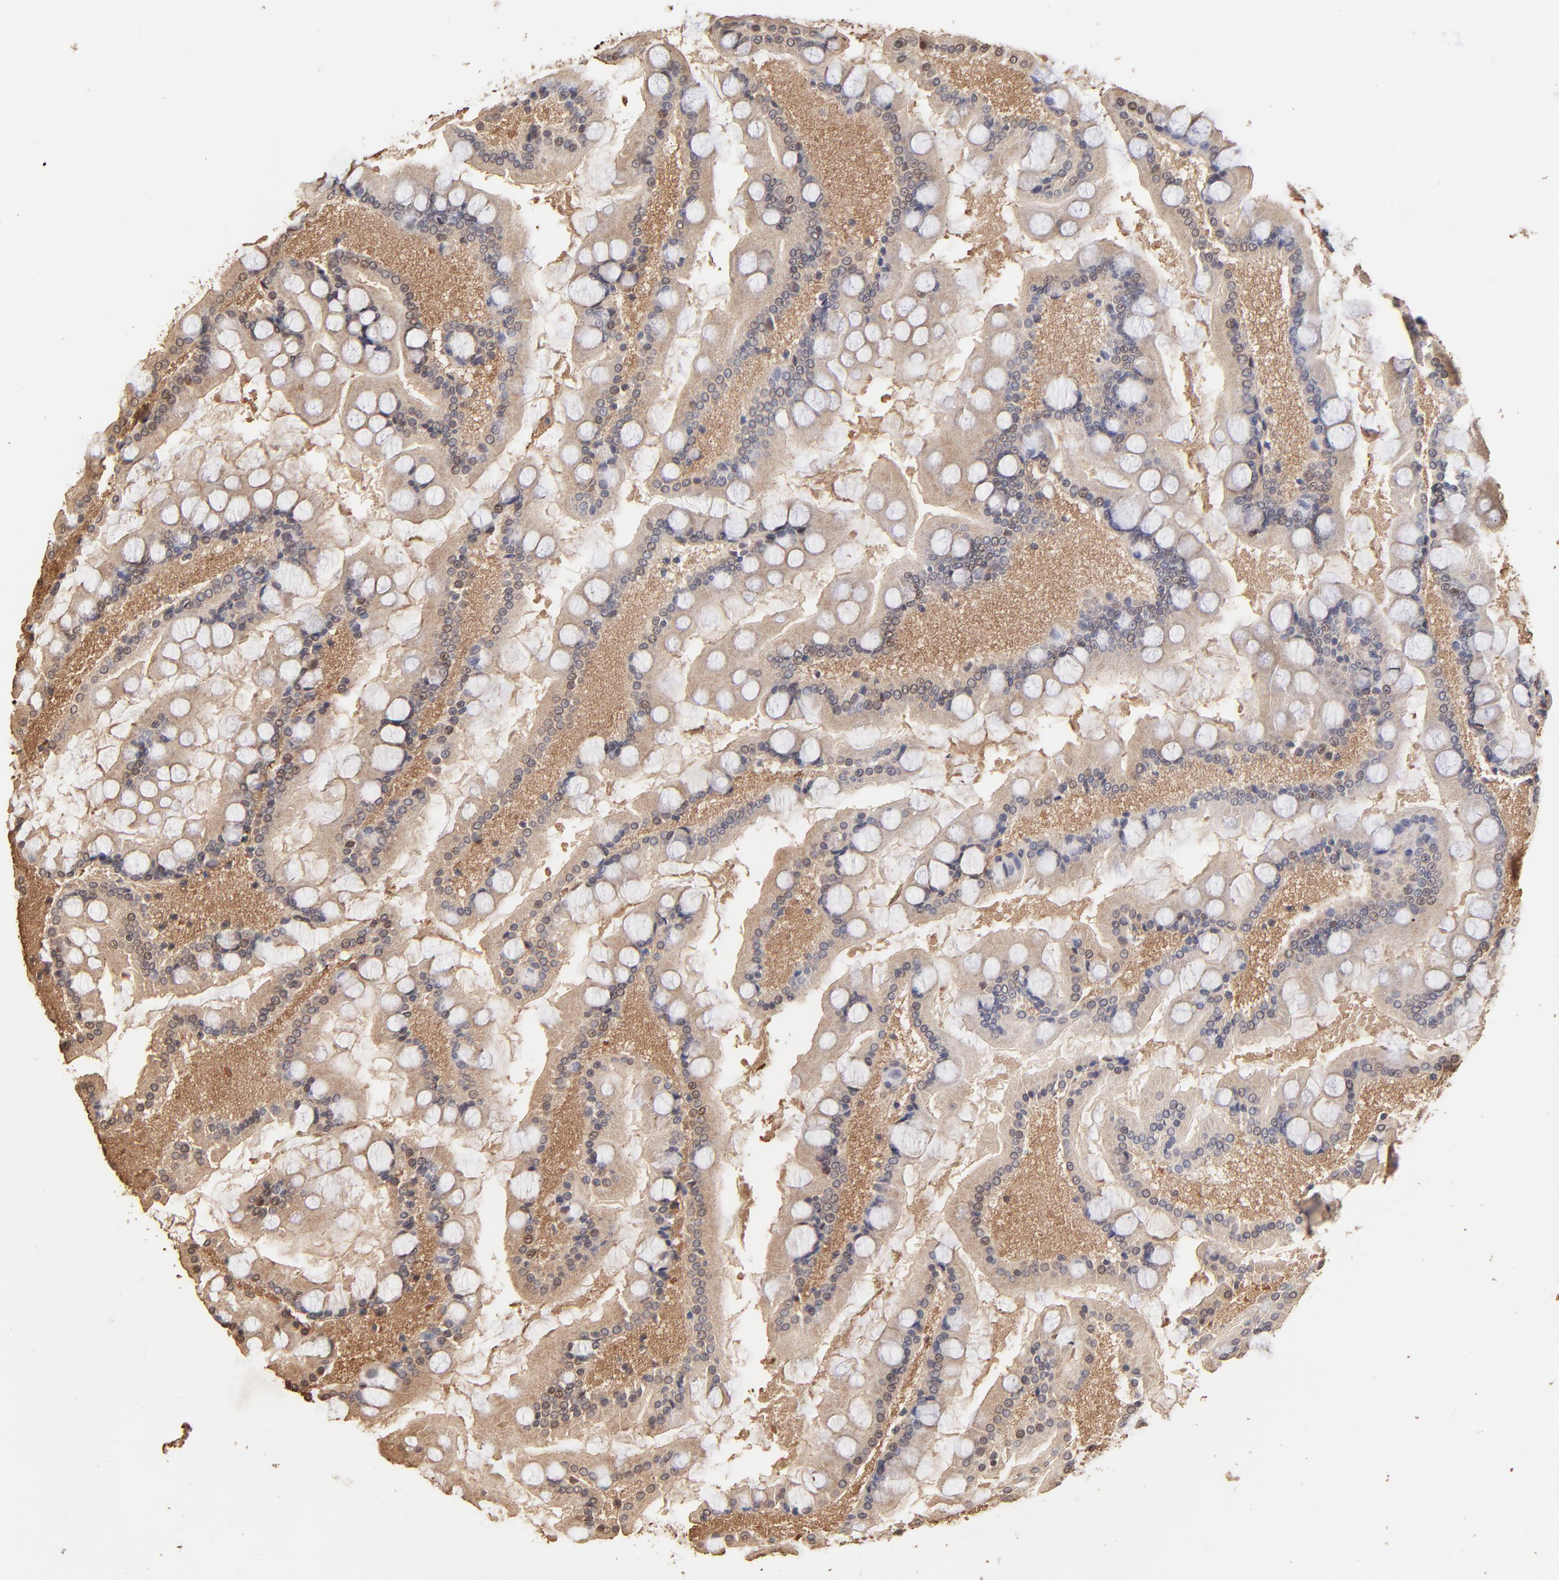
{"staining": {"intensity": "moderate", "quantity": "25%-75%", "location": "nuclear"}, "tissue": "small intestine", "cell_type": "Glandular cells", "image_type": "normal", "snomed": [{"axis": "morphology", "description": "Normal tissue, NOS"}, {"axis": "topography", "description": "Small intestine"}], "caption": "Immunohistochemical staining of benign human small intestine shows medium levels of moderate nuclear positivity in approximately 25%-75% of glandular cells.", "gene": "BIRC5", "patient": {"sex": "male", "age": 41}}